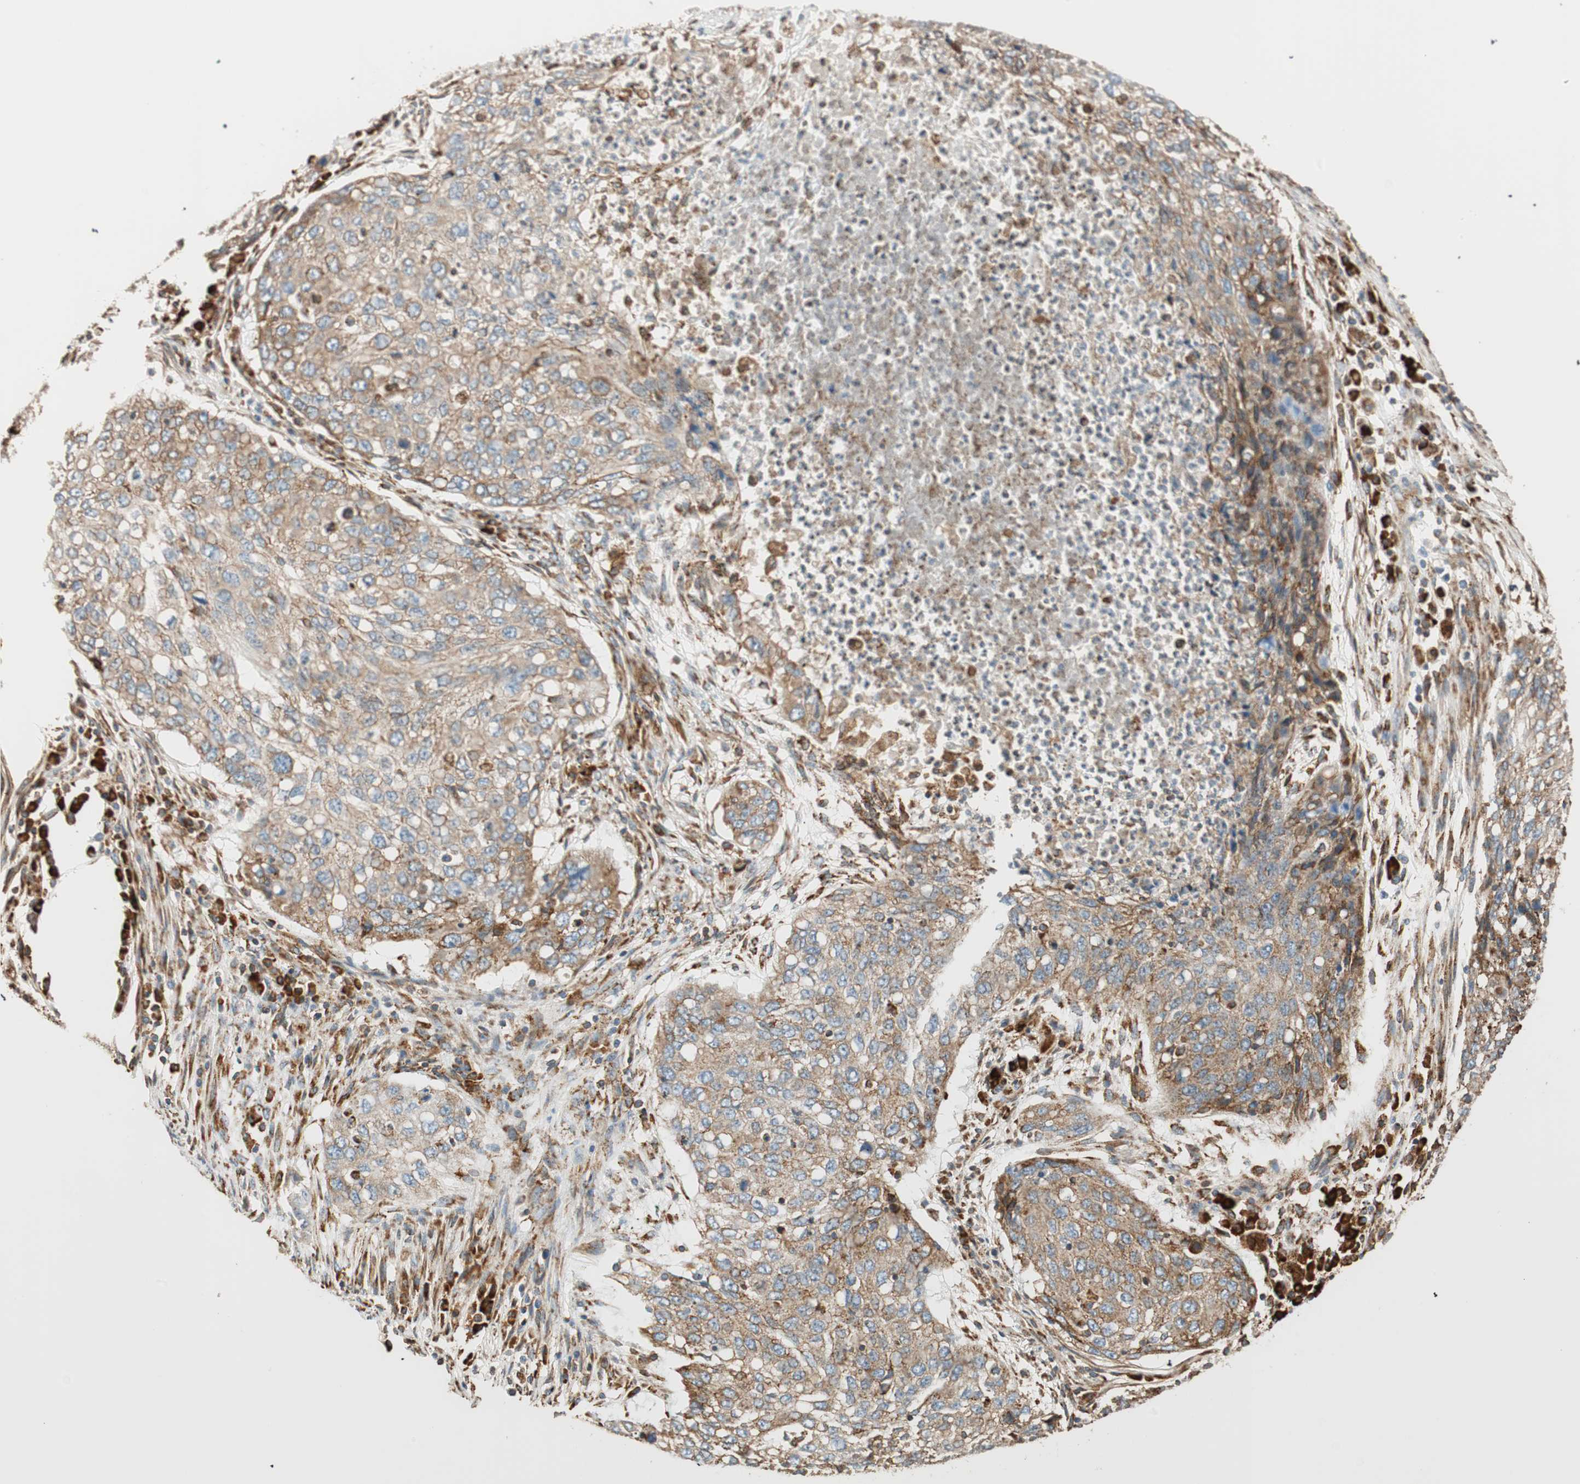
{"staining": {"intensity": "moderate", "quantity": ">75%", "location": "cytoplasmic/membranous"}, "tissue": "lung cancer", "cell_type": "Tumor cells", "image_type": "cancer", "snomed": [{"axis": "morphology", "description": "Squamous cell carcinoma, NOS"}, {"axis": "topography", "description": "Lung"}], "caption": "Protein expression analysis of human lung squamous cell carcinoma reveals moderate cytoplasmic/membranous positivity in about >75% of tumor cells. (DAB (3,3'-diaminobenzidine) IHC with brightfield microscopy, high magnification).", "gene": "PRKCSH", "patient": {"sex": "female", "age": 63}}